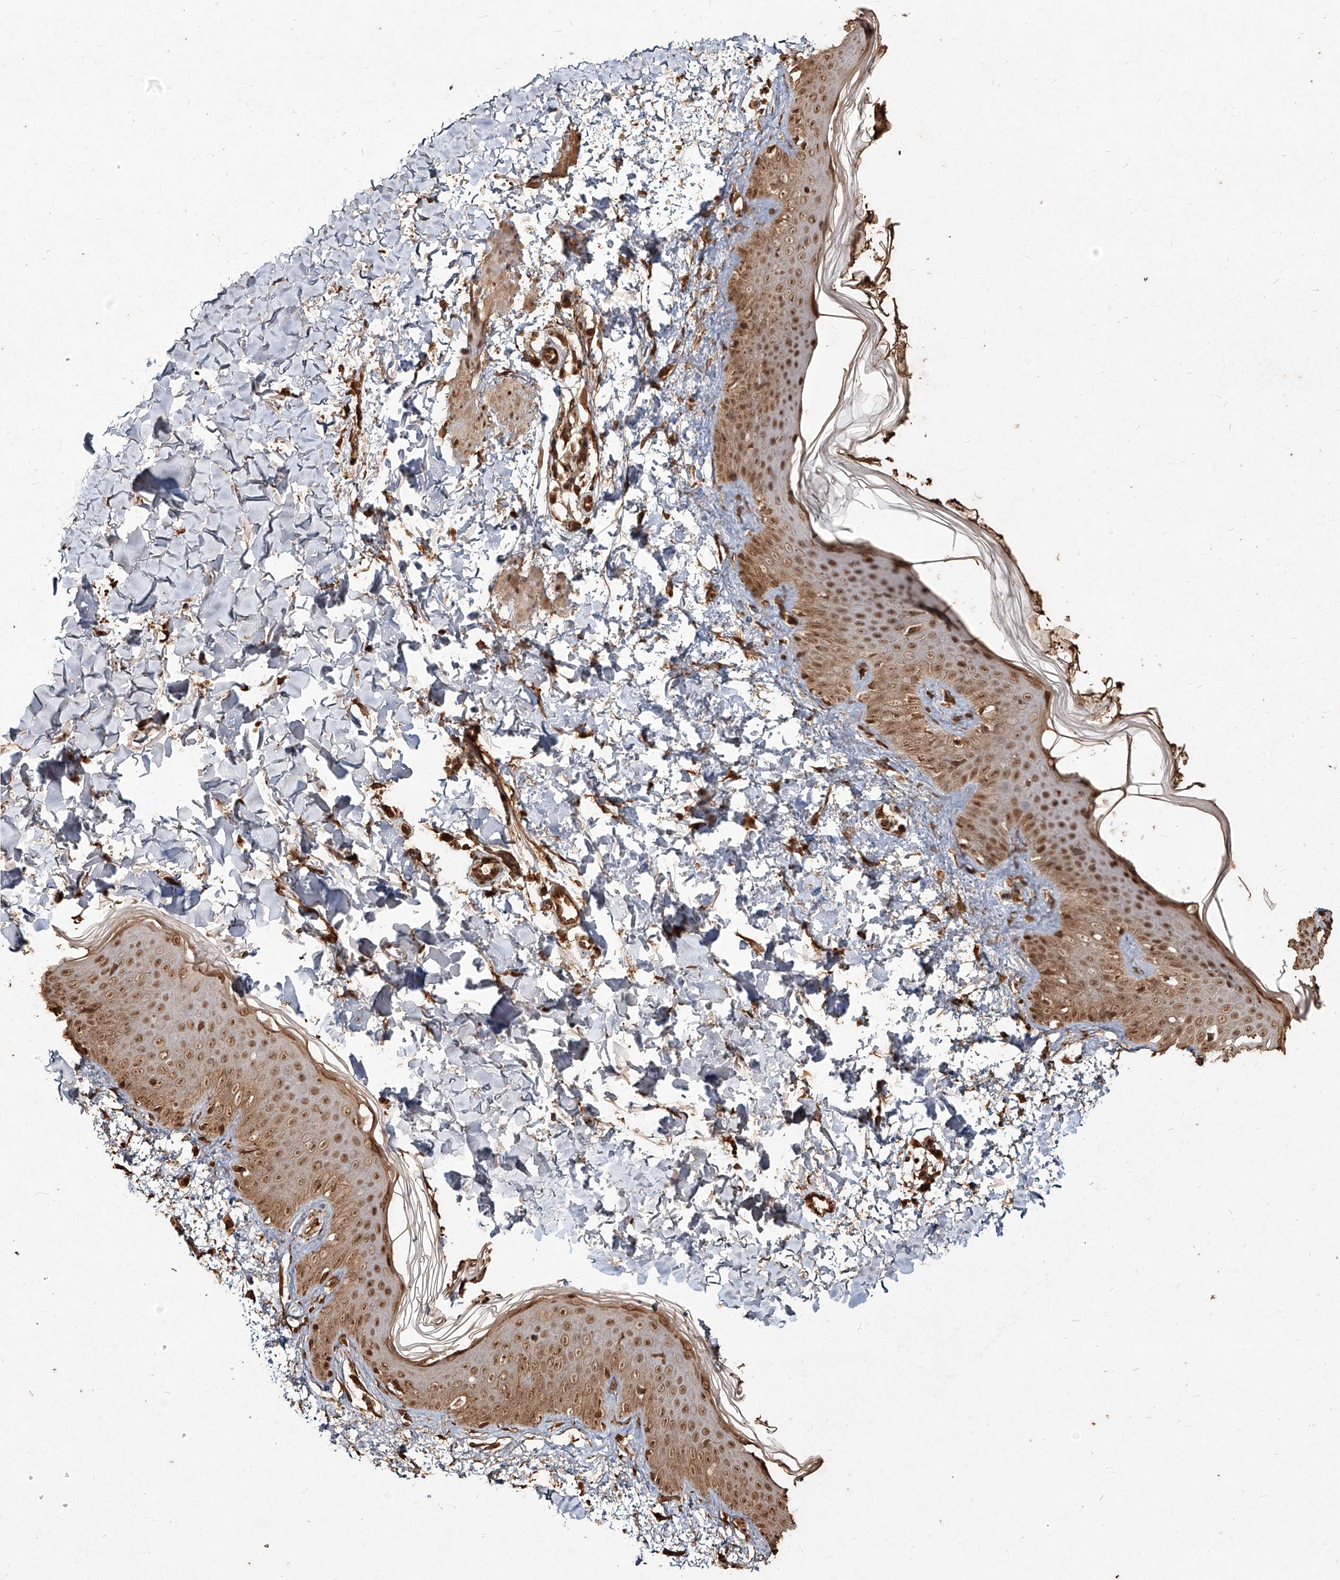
{"staining": {"intensity": "moderate", "quantity": ">75%", "location": "cytoplasmic/membranous,nuclear"}, "tissue": "skin", "cell_type": "Fibroblasts", "image_type": "normal", "snomed": [{"axis": "morphology", "description": "Normal tissue, NOS"}, {"axis": "topography", "description": "Skin"}], "caption": "Immunohistochemistry staining of benign skin, which demonstrates medium levels of moderate cytoplasmic/membranous,nuclear staining in approximately >75% of fibroblasts indicating moderate cytoplasmic/membranous,nuclear protein expression. The staining was performed using DAB (brown) for protein detection and nuclei were counterstained in hematoxylin (blue).", "gene": "UBE2K", "patient": {"sex": "male", "age": 37}}